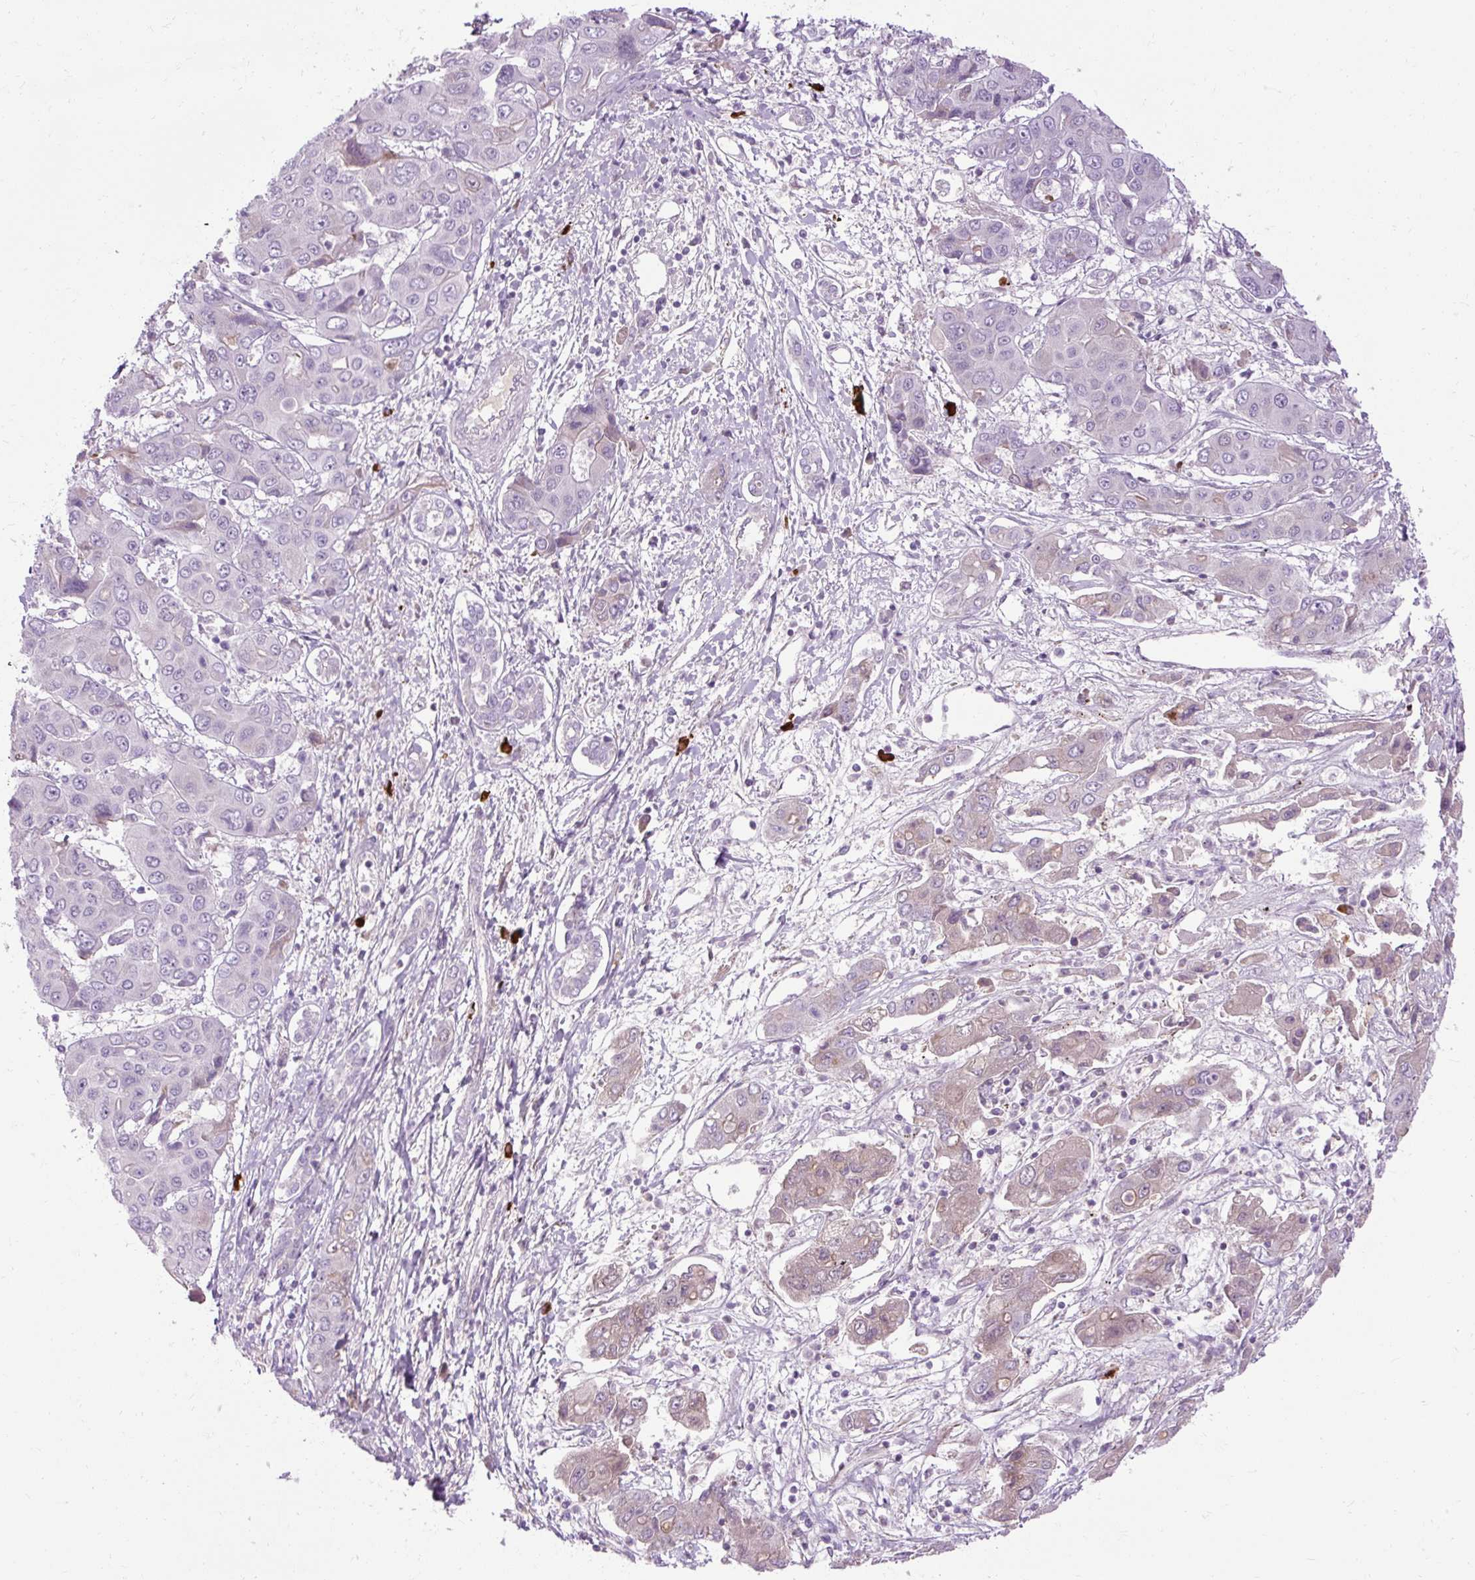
{"staining": {"intensity": "negative", "quantity": "none", "location": "none"}, "tissue": "liver cancer", "cell_type": "Tumor cells", "image_type": "cancer", "snomed": [{"axis": "morphology", "description": "Cholangiocarcinoma"}, {"axis": "topography", "description": "Liver"}], "caption": "A photomicrograph of human liver cancer is negative for staining in tumor cells. (DAB immunohistochemistry, high magnification).", "gene": "ARRDC2", "patient": {"sex": "male", "age": 67}}